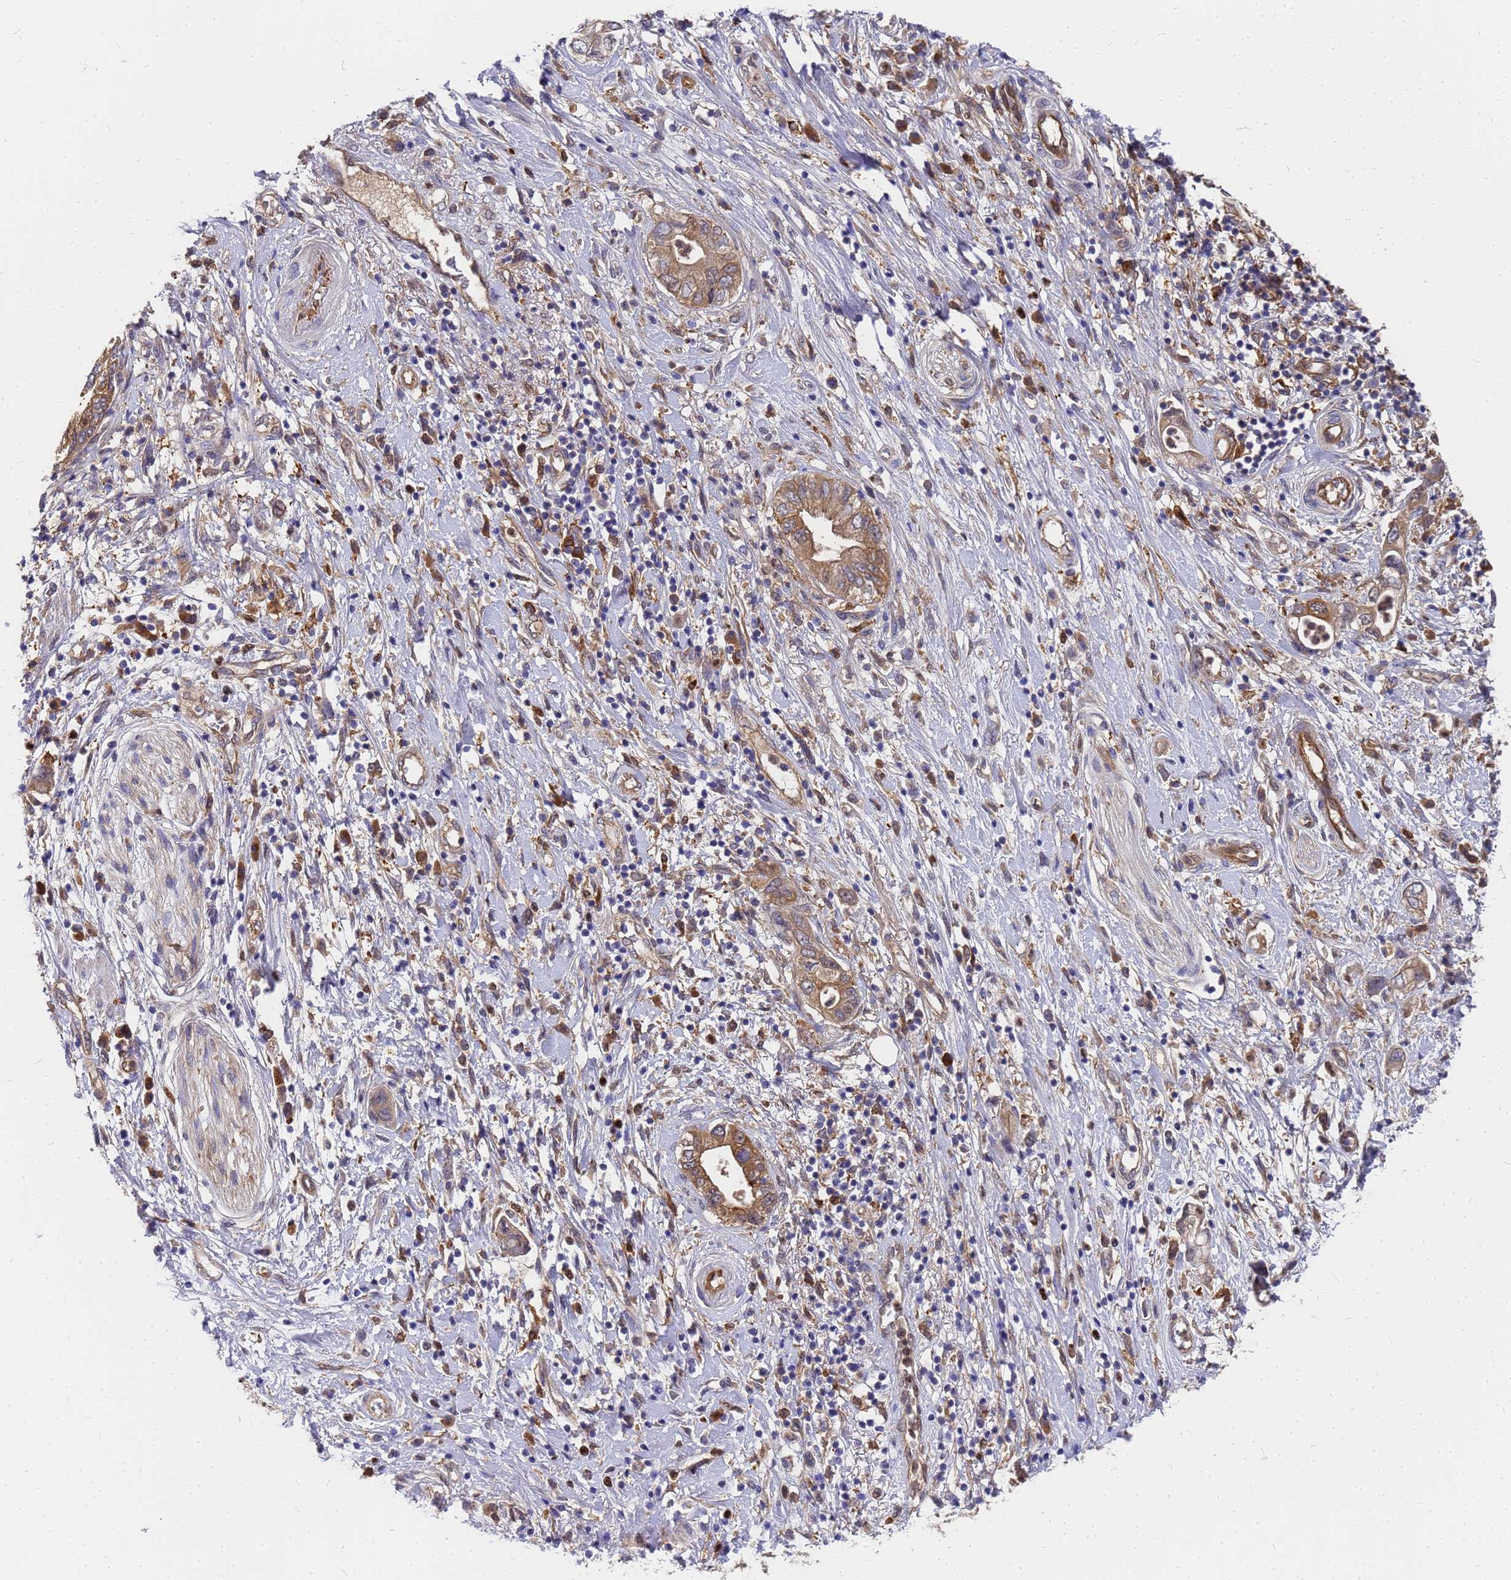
{"staining": {"intensity": "moderate", "quantity": "25%-75%", "location": "cytoplasmic/membranous"}, "tissue": "pancreatic cancer", "cell_type": "Tumor cells", "image_type": "cancer", "snomed": [{"axis": "morphology", "description": "Adenocarcinoma, NOS"}, {"axis": "topography", "description": "Pancreas"}], "caption": "Immunohistochemistry photomicrograph of human adenocarcinoma (pancreatic) stained for a protein (brown), which exhibits medium levels of moderate cytoplasmic/membranous expression in about 25%-75% of tumor cells.", "gene": "SLC35E2B", "patient": {"sex": "female", "age": 73}}